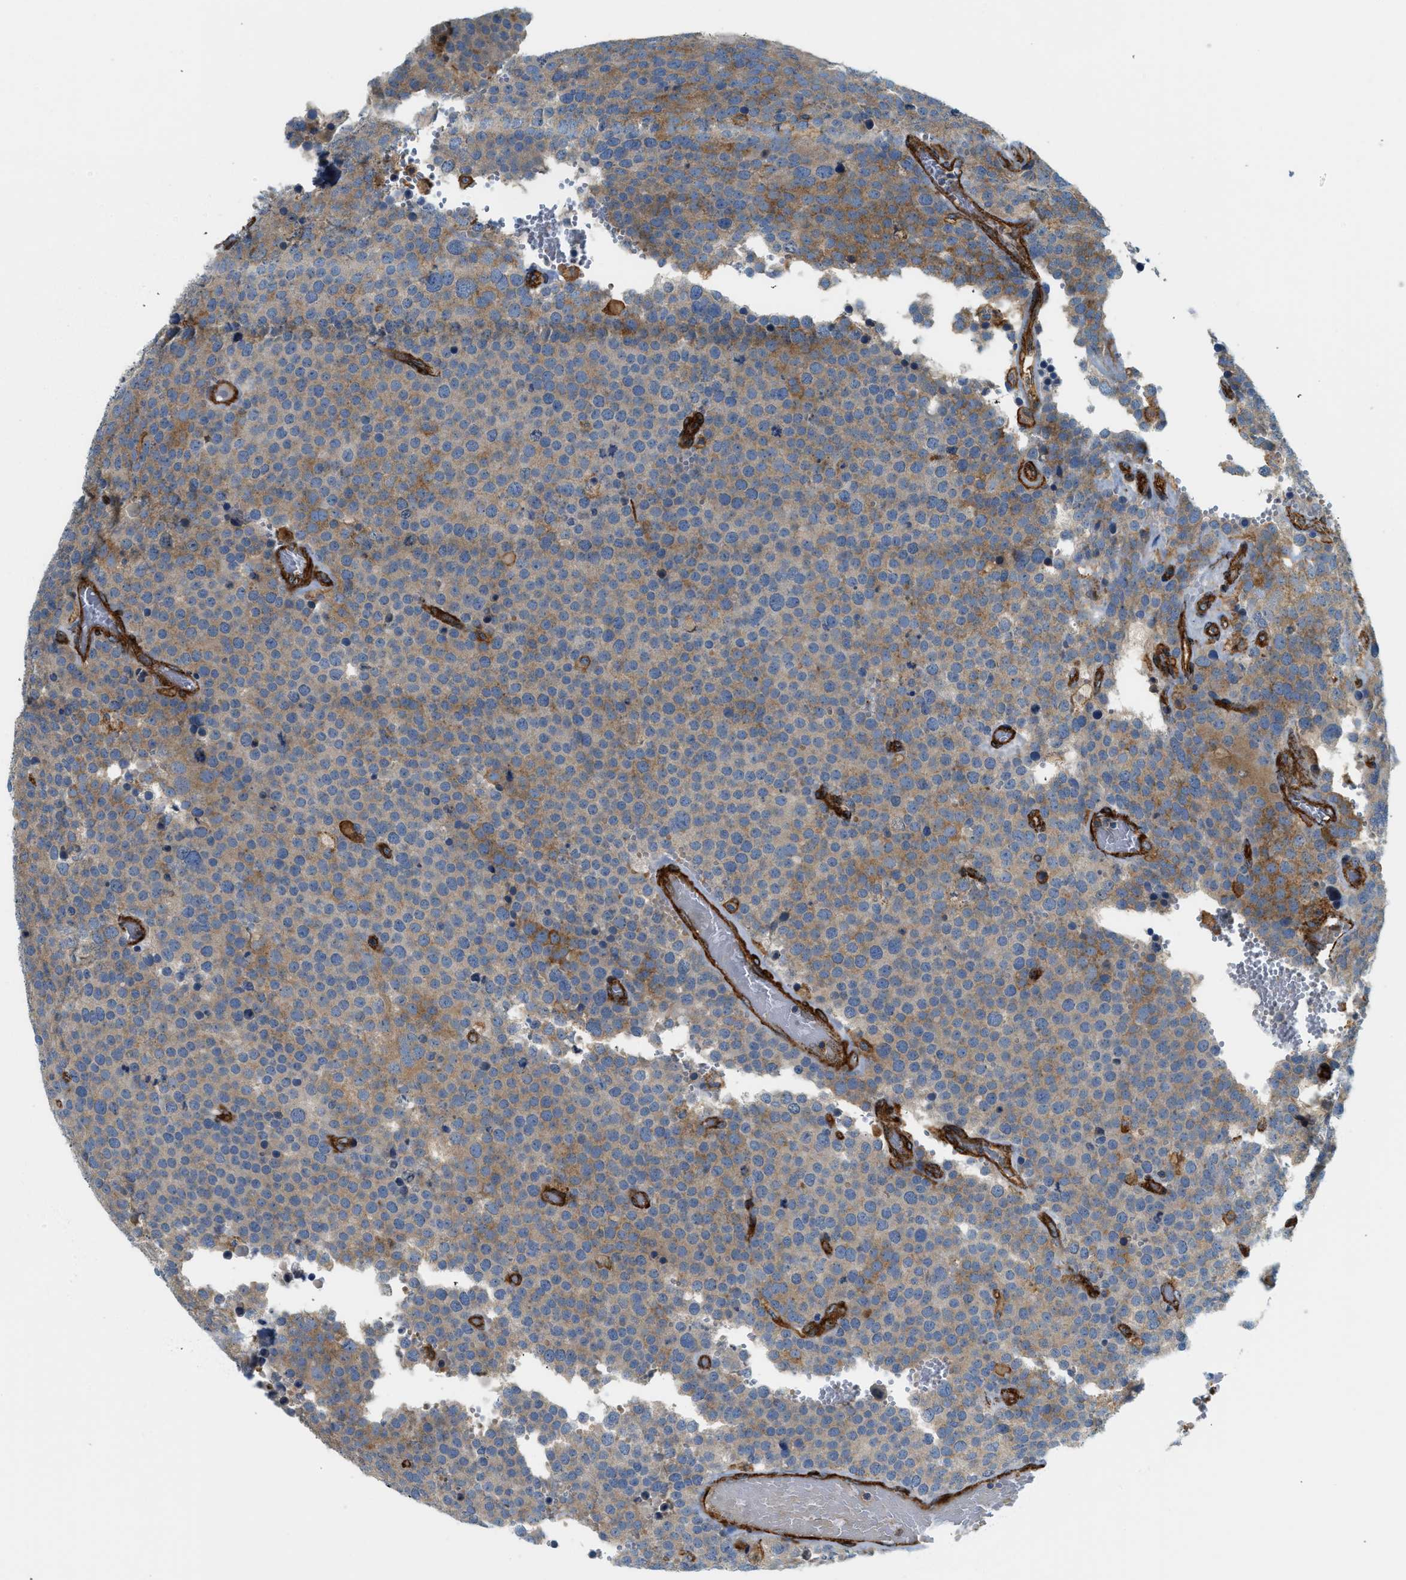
{"staining": {"intensity": "moderate", "quantity": "<25%", "location": "cytoplasmic/membranous"}, "tissue": "testis cancer", "cell_type": "Tumor cells", "image_type": "cancer", "snomed": [{"axis": "morphology", "description": "Normal tissue, NOS"}, {"axis": "morphology", "description": "Seminoma, NOS"}, {"axis": "topography", "description": "Testis"}], "caption": "The micrograph demonstrates a brown stain indicating the presence of a protein in the cytoplasmic/membranous of tumor cells in testis cancer (seminoma).", "gene": "HIP1", "patient": {"sex": "male", "age": 71}}